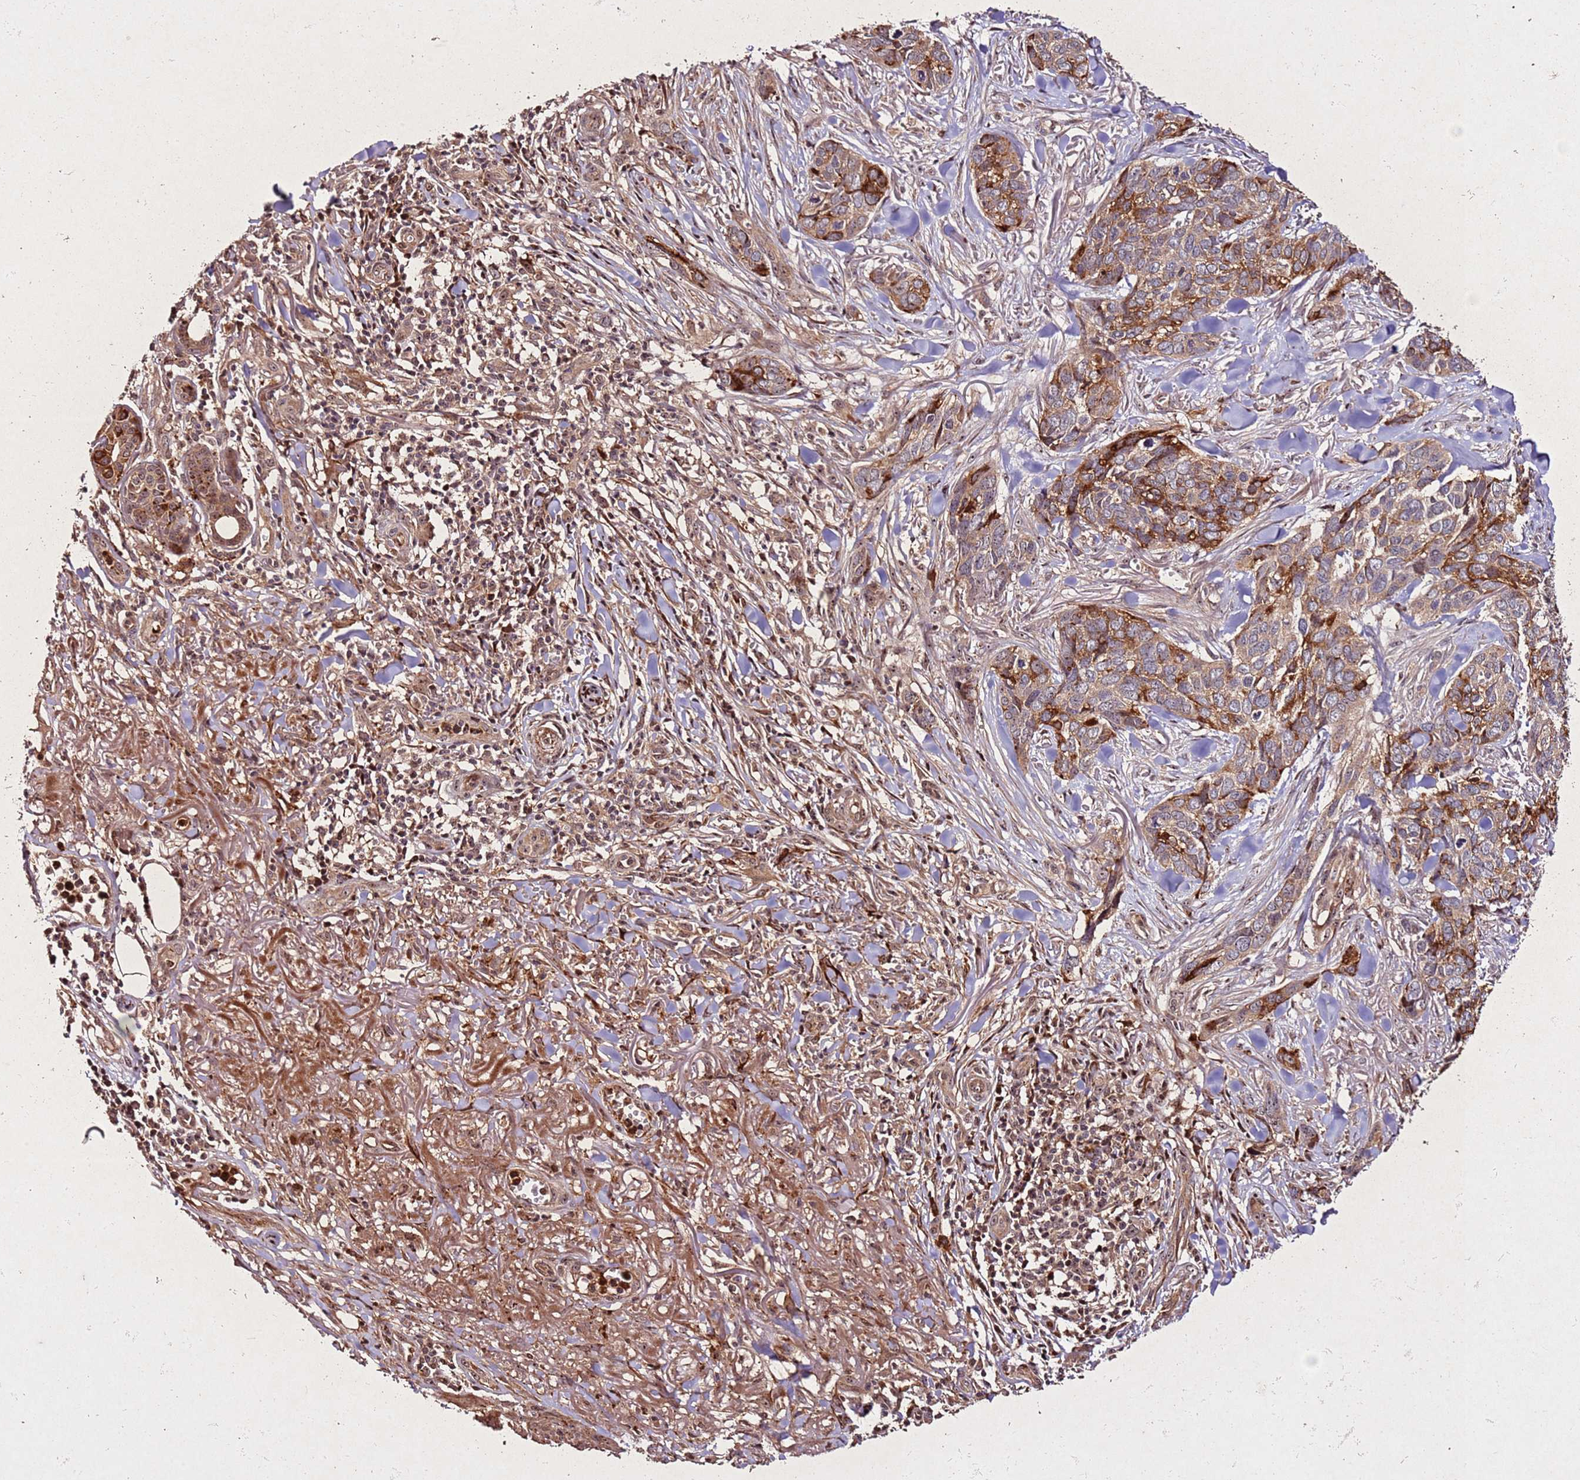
{"staining": {"intensity": "moderate", "quantity": ">75%", "location": "cytoplasmic/membranous"}, "tissue": "skin cancer", "cell_type": "Tumor cells", "image_type": "cancer", "snomed": [{"axis": "morphology", "description": "Basal cell carcinoma"}, {"axis": "topography", "description": "Skin"}], "caption": "Human skin basal cell carcinoma stained with a protein marker exhibits moderate staining in tumor cells.", "gene": "PTMA", "patient": {"sex": "male", "age": 86}}